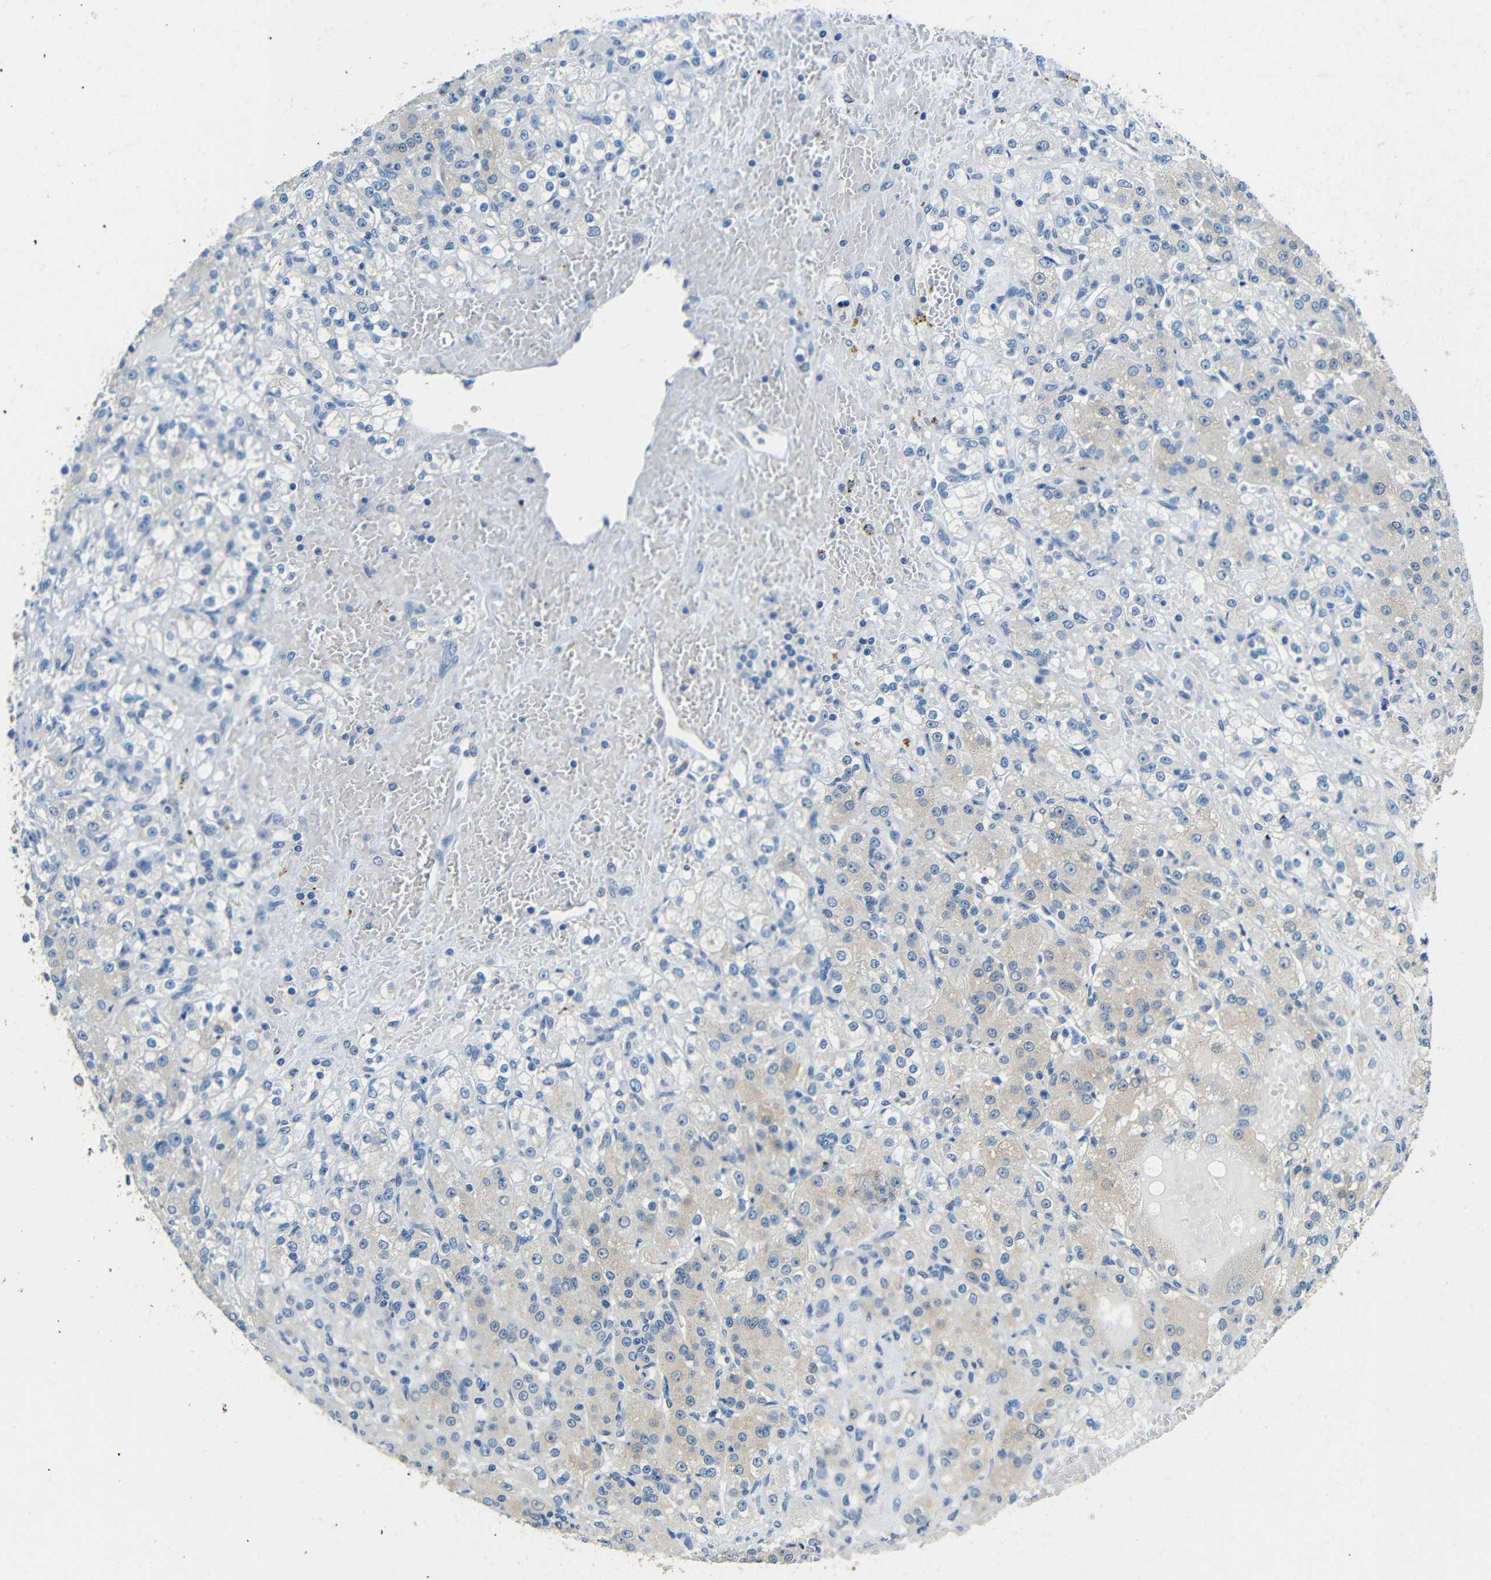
{"staining": {"intensity": "negative", "quantity": "none", "location": "none"}, "tissue": "renal cancer", "cell_type": "Tumor cells", "image_type": "cancer", "snomed": [{"axis": "morphology", "description": "Normal tissue, NOS"}, {"axis": "morphology", "description": "Adenocarcinoma, NOS"}, {"axis": "topography", "description": "Kidney"}], "caption": "Tumor cells are negative for protein expression in human adenocarcinoma (renal). (Brightfield microscopy of DAB (3,3'-diaminobenzidine) immunohistochemistry at high magnification).", "gene": "FMO5", "patient": {"sex": "male", "age": 61}}